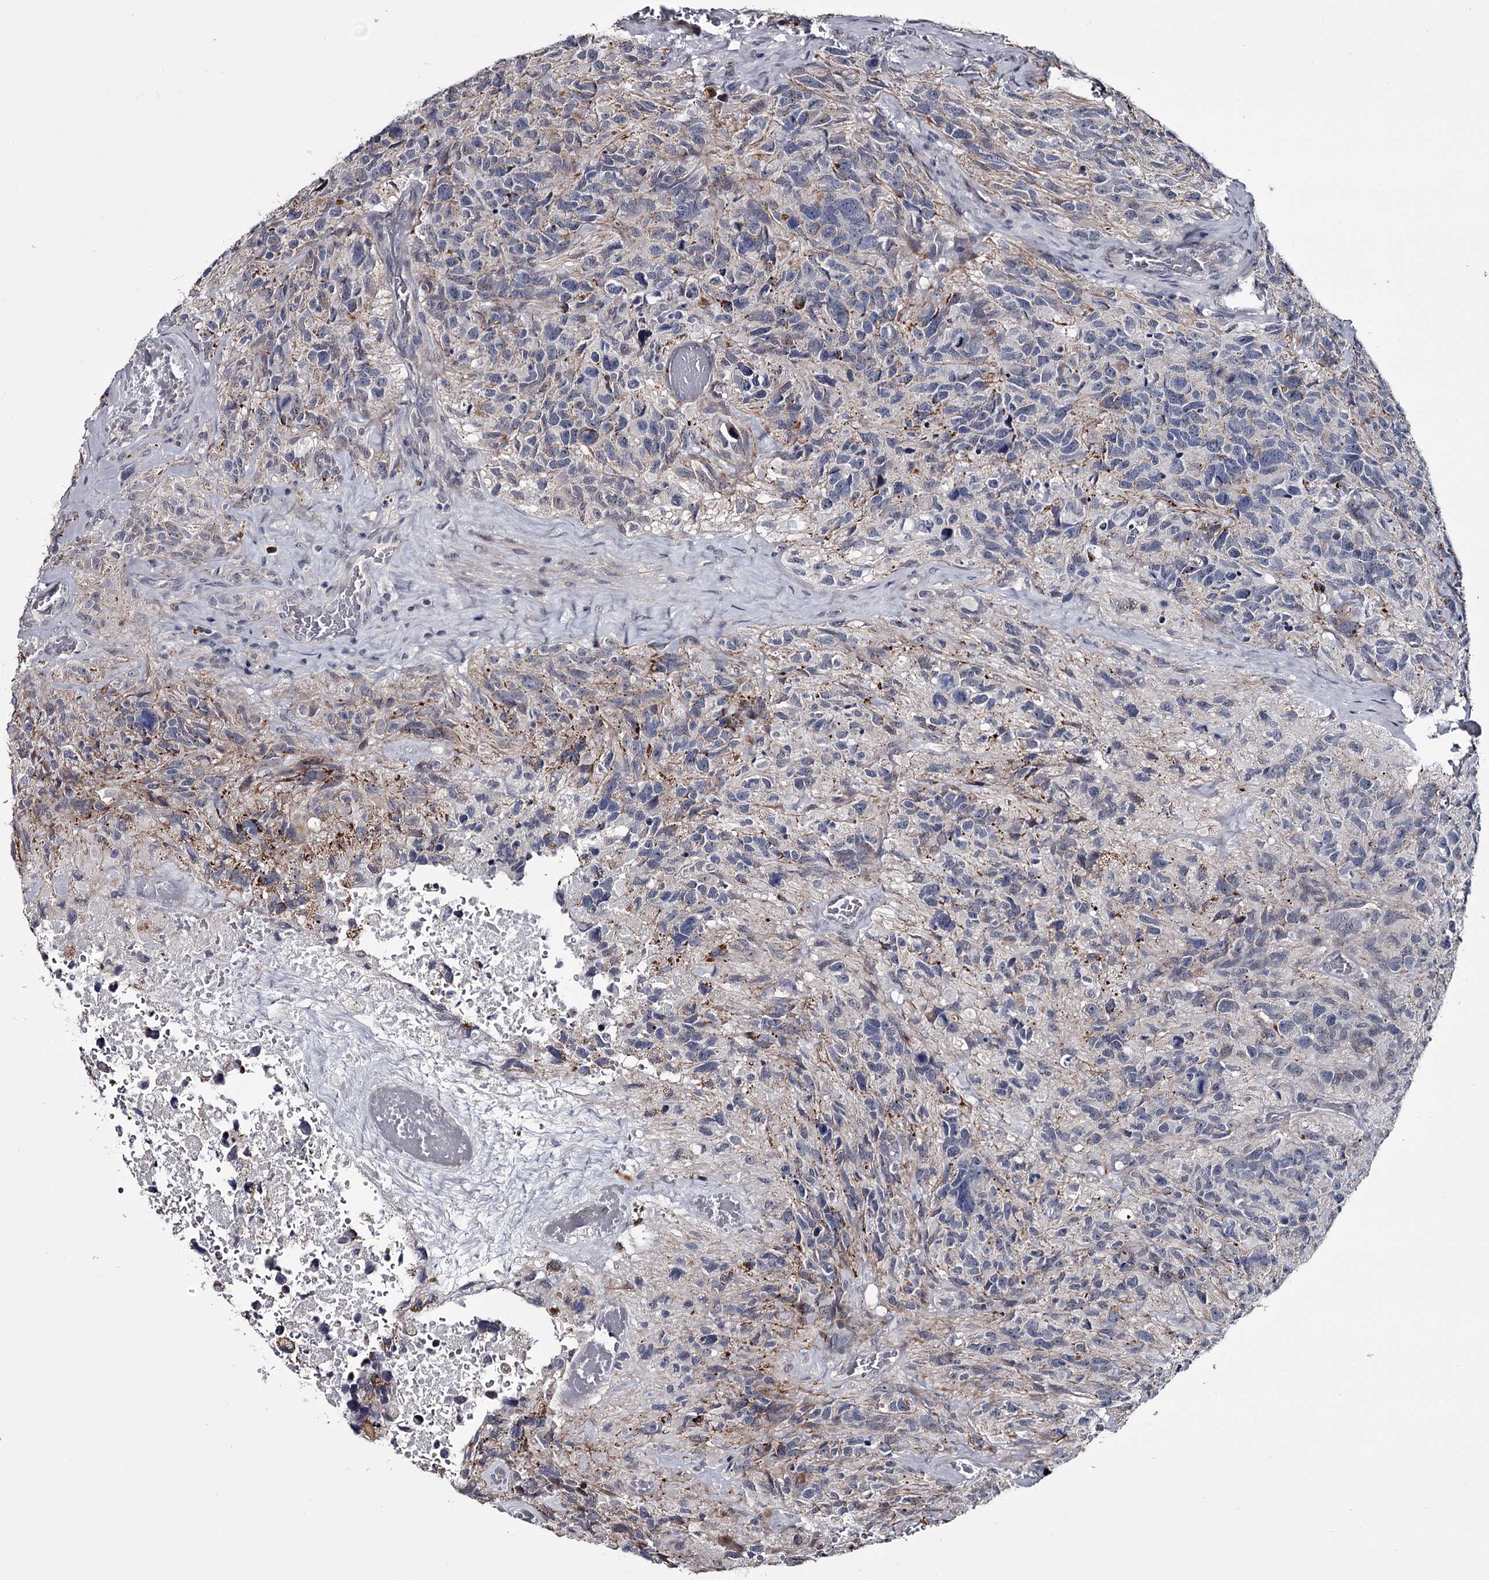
{"staining": {"intensity": "negative", "quantity": "none", "location": "none"}, "tissue": "glioma", "cell_type": "Tumor cells", "image_type": "cancer", "snomed": [{"axis": "morphology", "description": "Glioma, malignant, High grade"}, {"axis": "topography", "description": "Brain"}], "caption": "Glioma was stained to show a protein in brown. There is no significant expression in tumor cells.", "gene": "PRPF40B", "patient": {"sex": "male", "age": 69}}